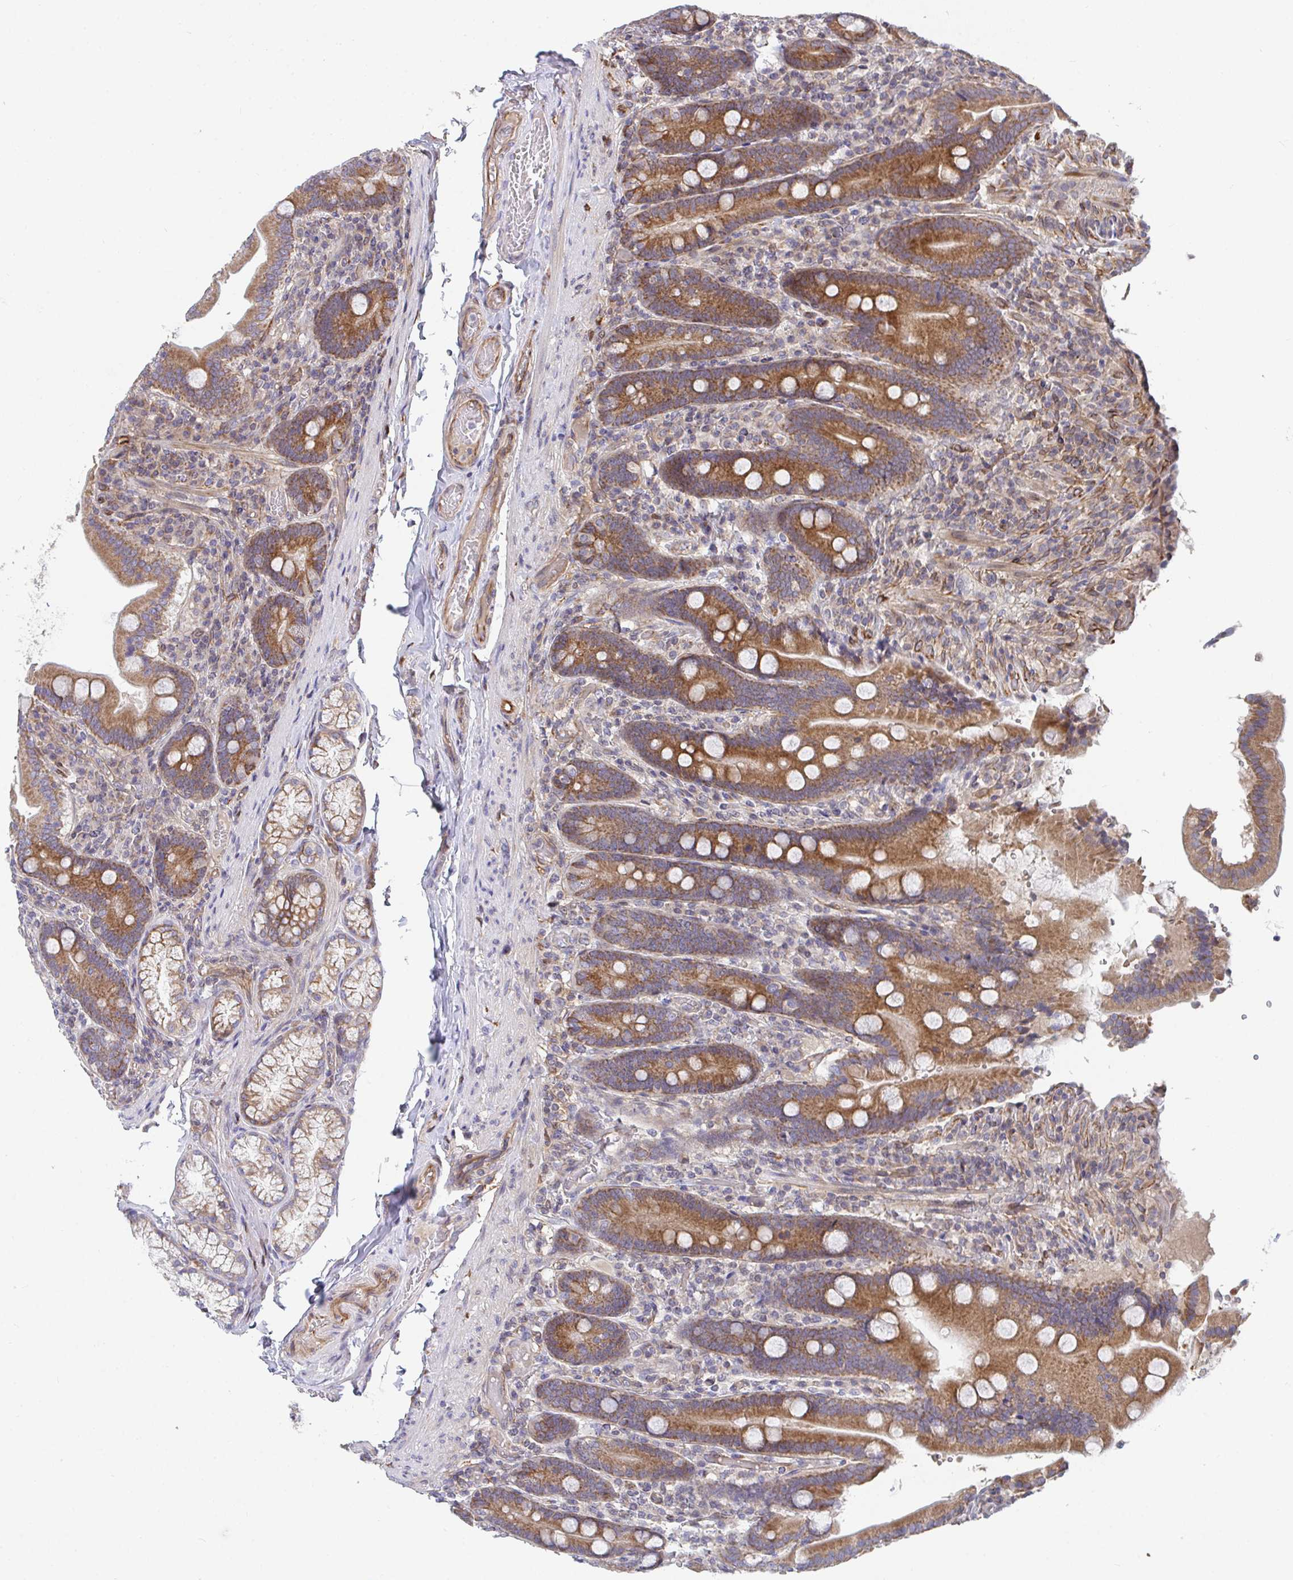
{"staining": {"intensity": "moderate", "quantity": ">75%", "location": "cytoplasmic/membranous"}, "tissue": "duodenum", "cell_type": "Glandular cells", "image_type": "normal", "snomed": [{"axis": "morphology", "description": "Normal tissue, NOS"}, {"axis": "topography", "description": "Duodenum"}], "caption": "This is an image of immunohistochemistry (IHC) staining of unremarkable duodenum, which shows moderate staining in the cytoplasmic/membranous of glandular cells.", "gene": "EIF1AD", "patient": {"sex": "female", "age": 62}}